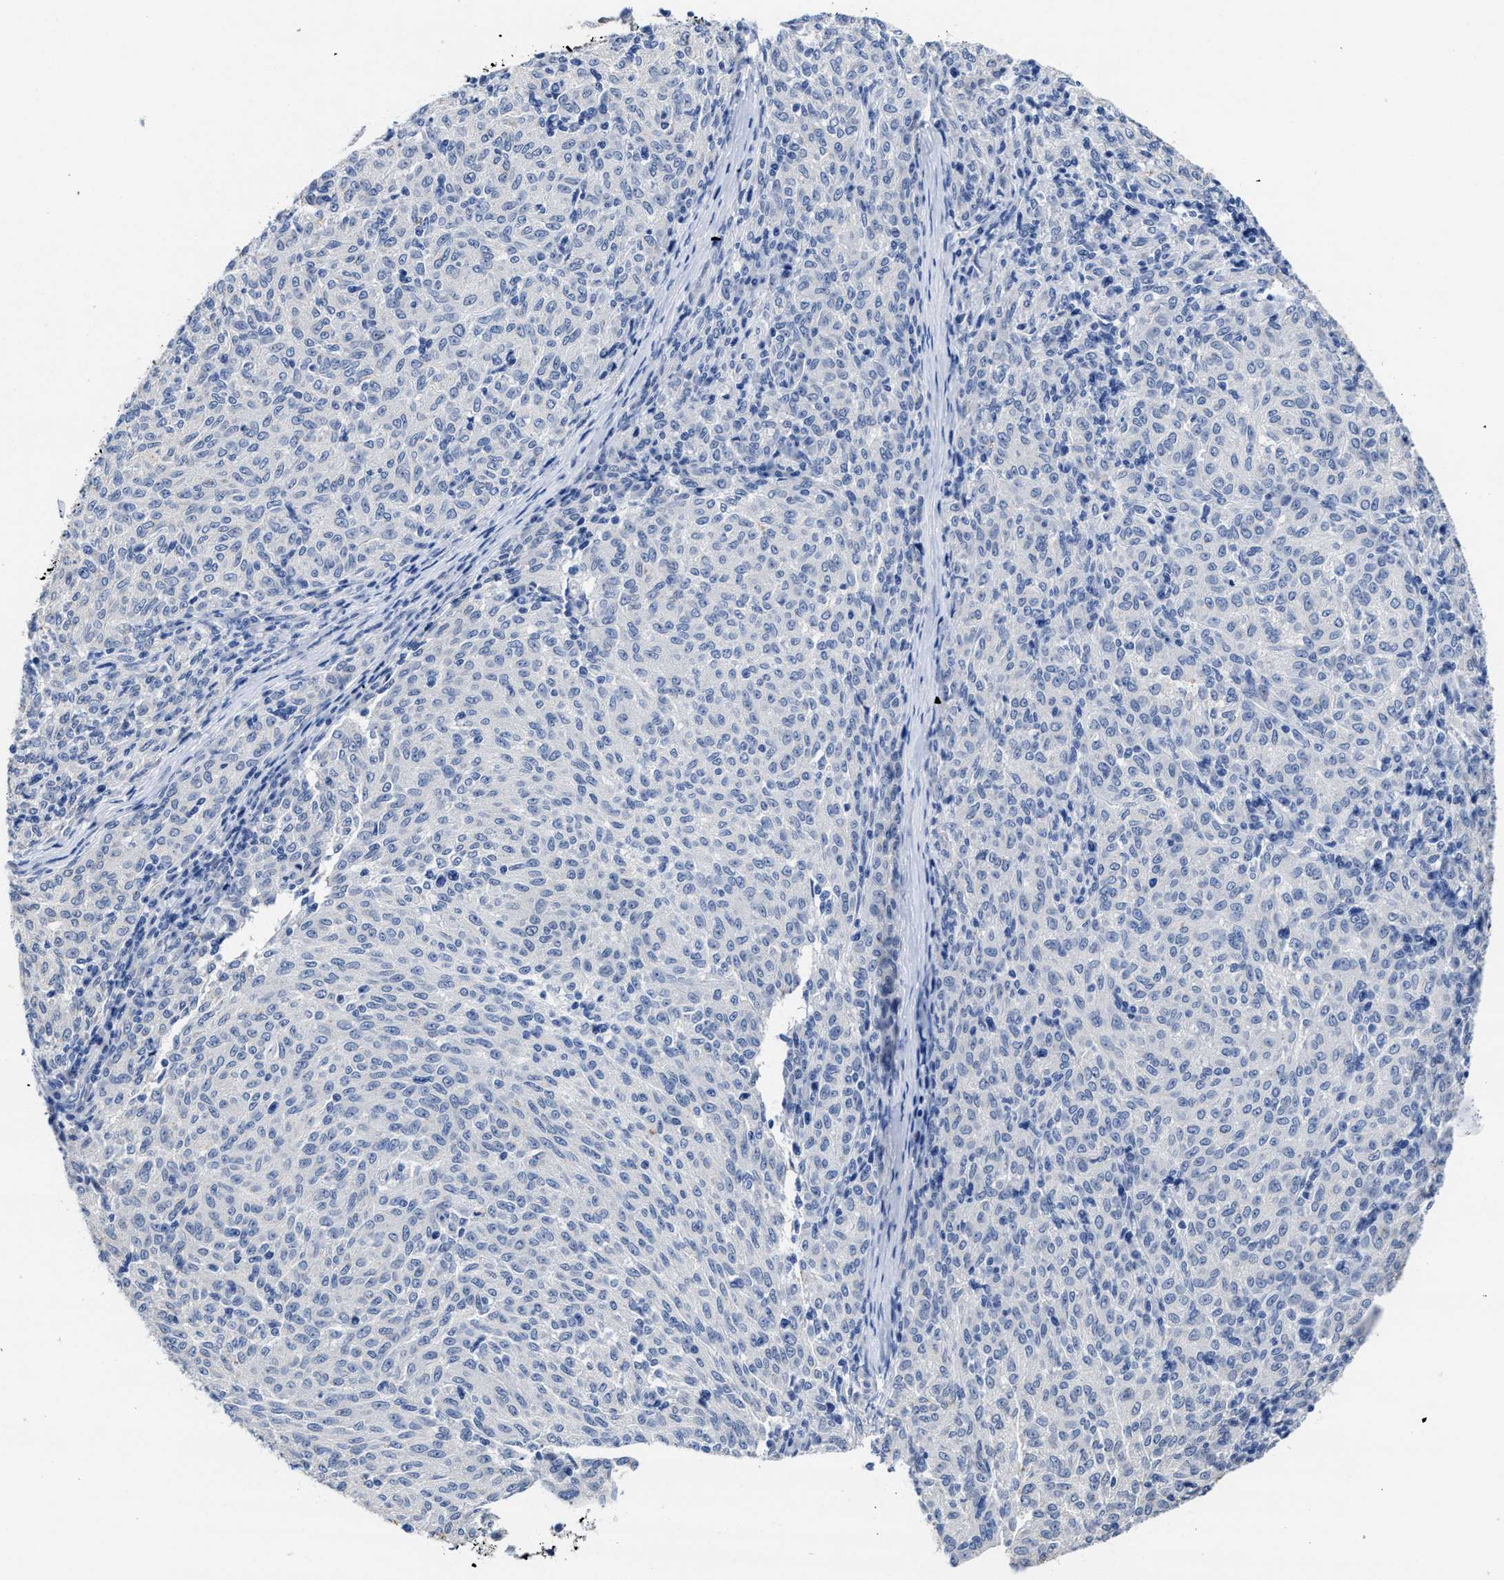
{"staining": {"intensity": "negative", "quantity": "none", "location": "none"}, "tissue": "melanoma", "cell_type": "Tumor cells", "image_type": "cancer", "snomed": [{"axis": "morphology", "description": "Malignant melanoma, NOS"}, {"axis": "topography", "description": "Skin"}], "caption": "Tumor cells show no significant positivity in melanoma. (DAB (3,3'-diaminobenzidine) IHC with hematoxylin counter stain).", "gene": "HOOK1", "patient": {"sex": "female", "age": 72}}